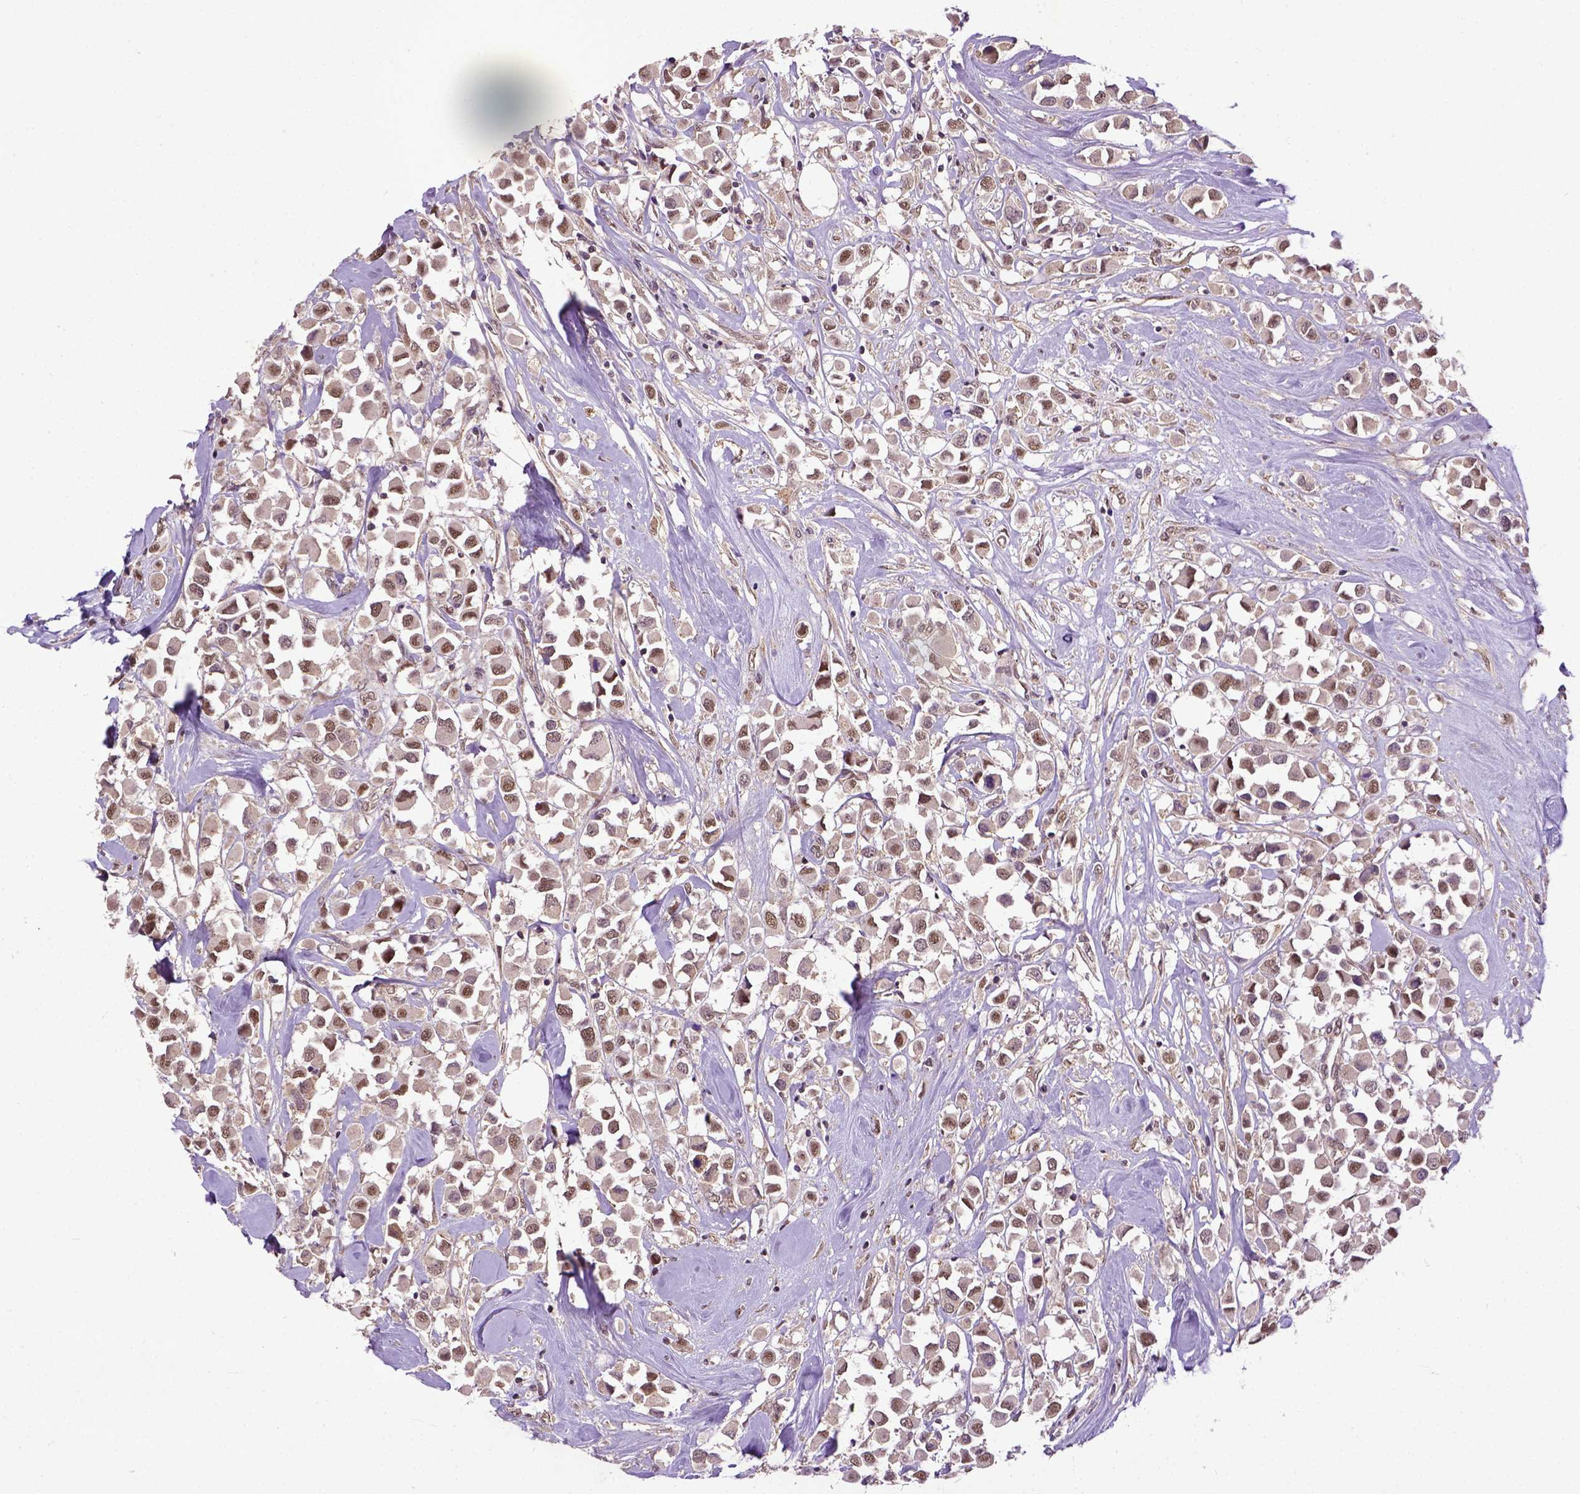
{"staining": {"intensity": "moderate", "quantity": ">75%", "location": "nuclear"}, "tissue": "breast cancer", "cell_type": "Tumor cells", "image_type": "cancer", "snomed": [{"axis": "morphology", "description": "Duct carcinoma"}, {"axis": "topography", "description": "Breast"}], "caption": "Immunohistochemical staining of breast infiltrating ductal carcinoma displays medium levels of moderate nuclear expression in approximately >75% of tumor cells.", "gene": "UBA3", "patient": {"sex": "female", "age": 61}}